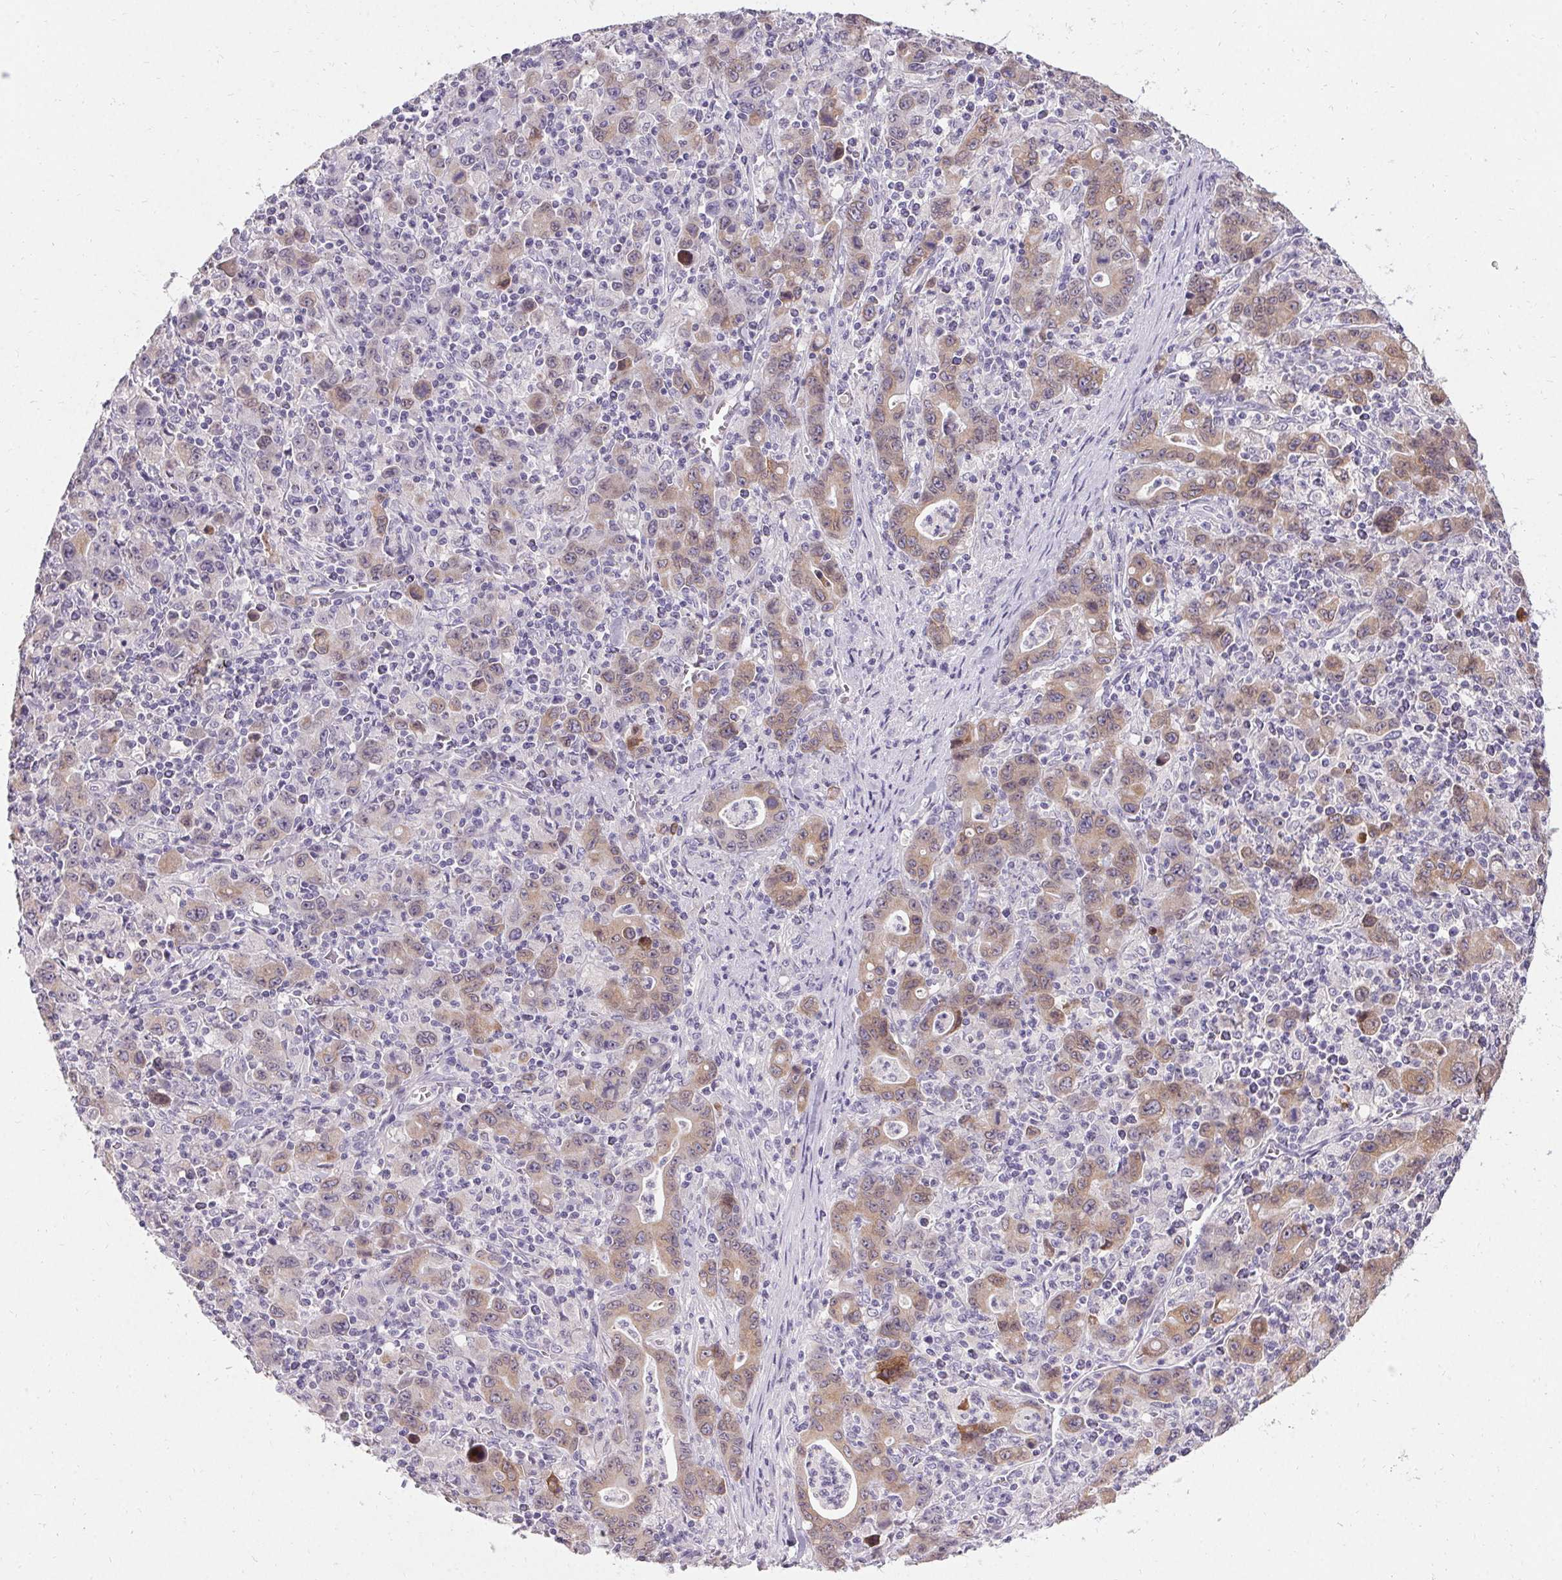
{"staining": {"intensity": "weak", "quantity": "25%-75%", "location": "cytoplasmic/membranous"}, "tissue": "stomach cancer", "cell_type": "Tumor cells", "image_type": "cancer", "snomed": [{"axis": "morphology", "description": "Adenocarcinoma, NOS"}, {"axis": "topography", "description": "Stomach, upper"}], "caption": "A brown stain highlights weak cytoplasmic/membranous staining of a protein in human stomach adenocarcinoma tumor cells.", "gene": "HSD17B3", "patient": {"sex": "male", "age": 69}}